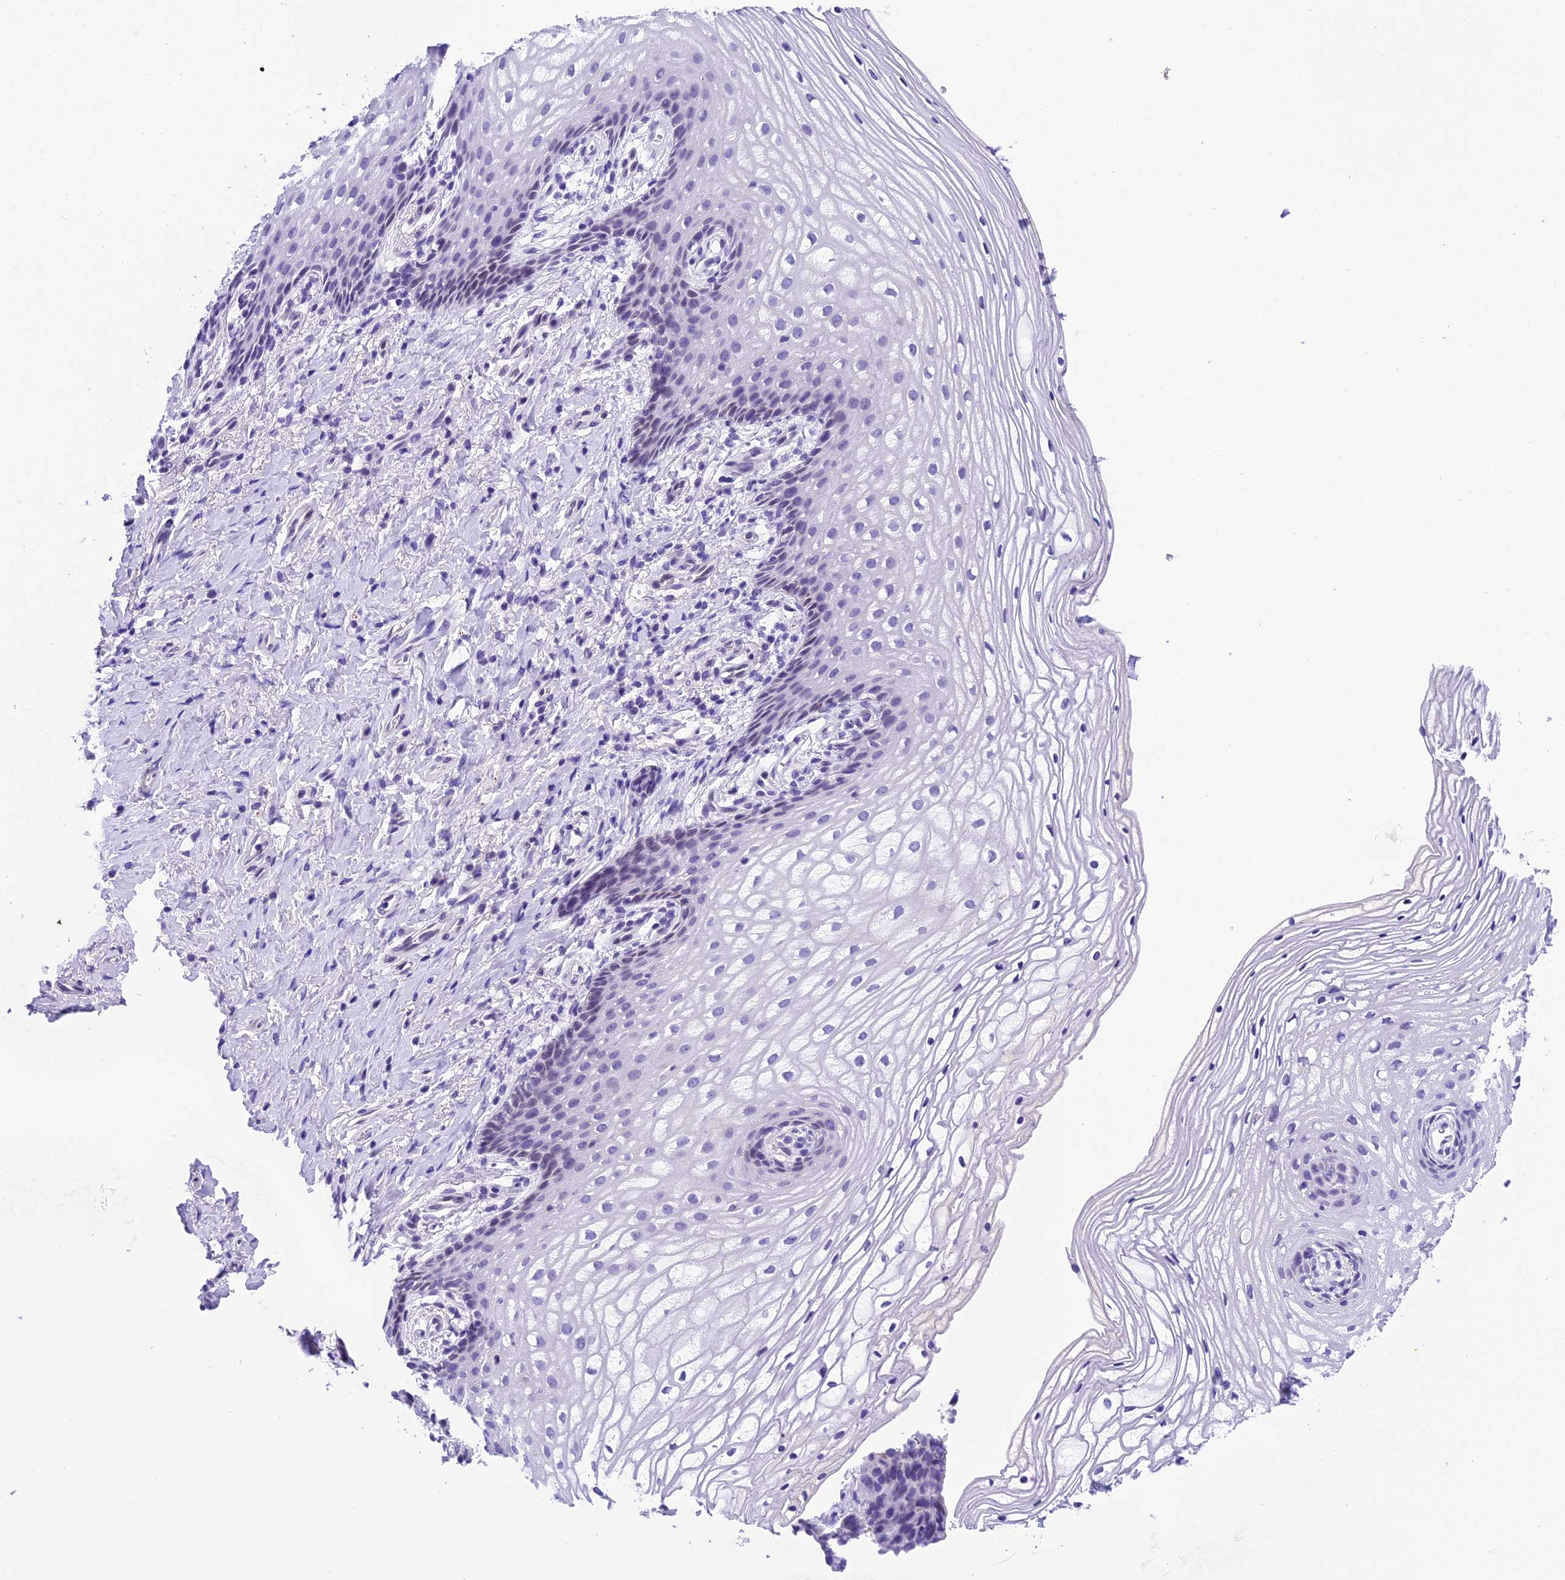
{"staining": {"intensity": "negative", "quantity": "none", "location": "none"}, "tissue": "vagina", "cell_type": "Squamous epithelial cells", "image_type": "normal", "snomed": [{"axis": "morphology", "description": "Normal tissue, NOS"}, {"axis": "topography", "description": "Vagina"}], "caption": "High magnification brightfield microscopy of unremarkable vagina stained with DAB (3,3'-diaminobenzidine) (brown) and counterstained with hematoxylin (blue): squamous epithelial cells show no significant expression. (Brightfield microscopy of DAB (3,3'-diaminobenzidine) immunohistochemistry (IHC) at high magnification).", "gene": "METTL25", "patient": {"sex": "female", "age": 60}}